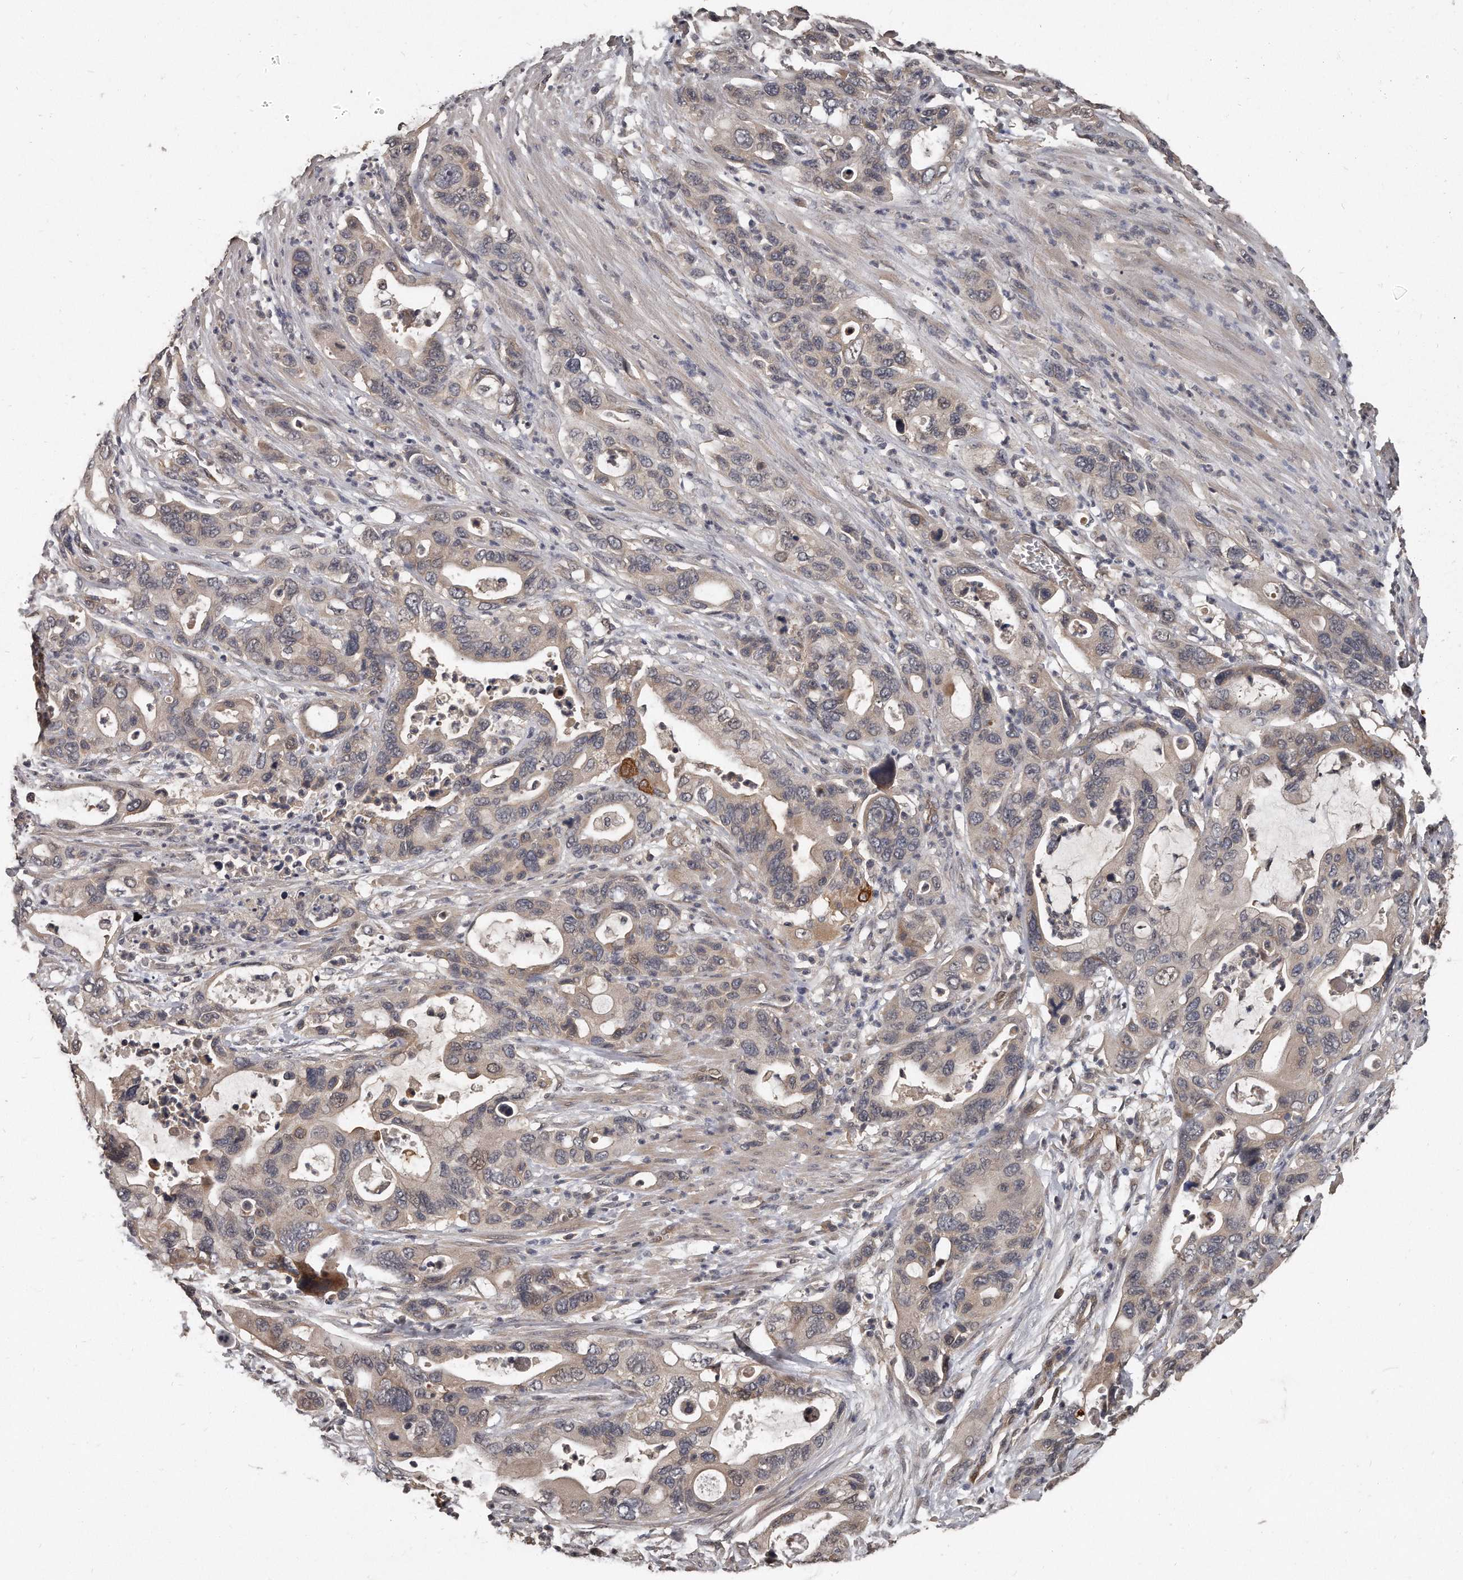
{"staining": {"intensity": "weak", "quantity": "<25%", "location": "cytoplasmic/membranous"}, "tissue": "pancreatic cancer", "cell_type": "Tumor cells", "image_type": "cancer", "snomed": [{"axis": "morphology", "description": "Adenocarcinoma, NOS"}, {"axis": "topography", "description": "Pancreas"}], "caption": "An image of human adenocarcinoma (pancreatic) is negative for staining in tumor cells.", "gene": "GRB10", "patient": {"sex": "female", "age": 71}}